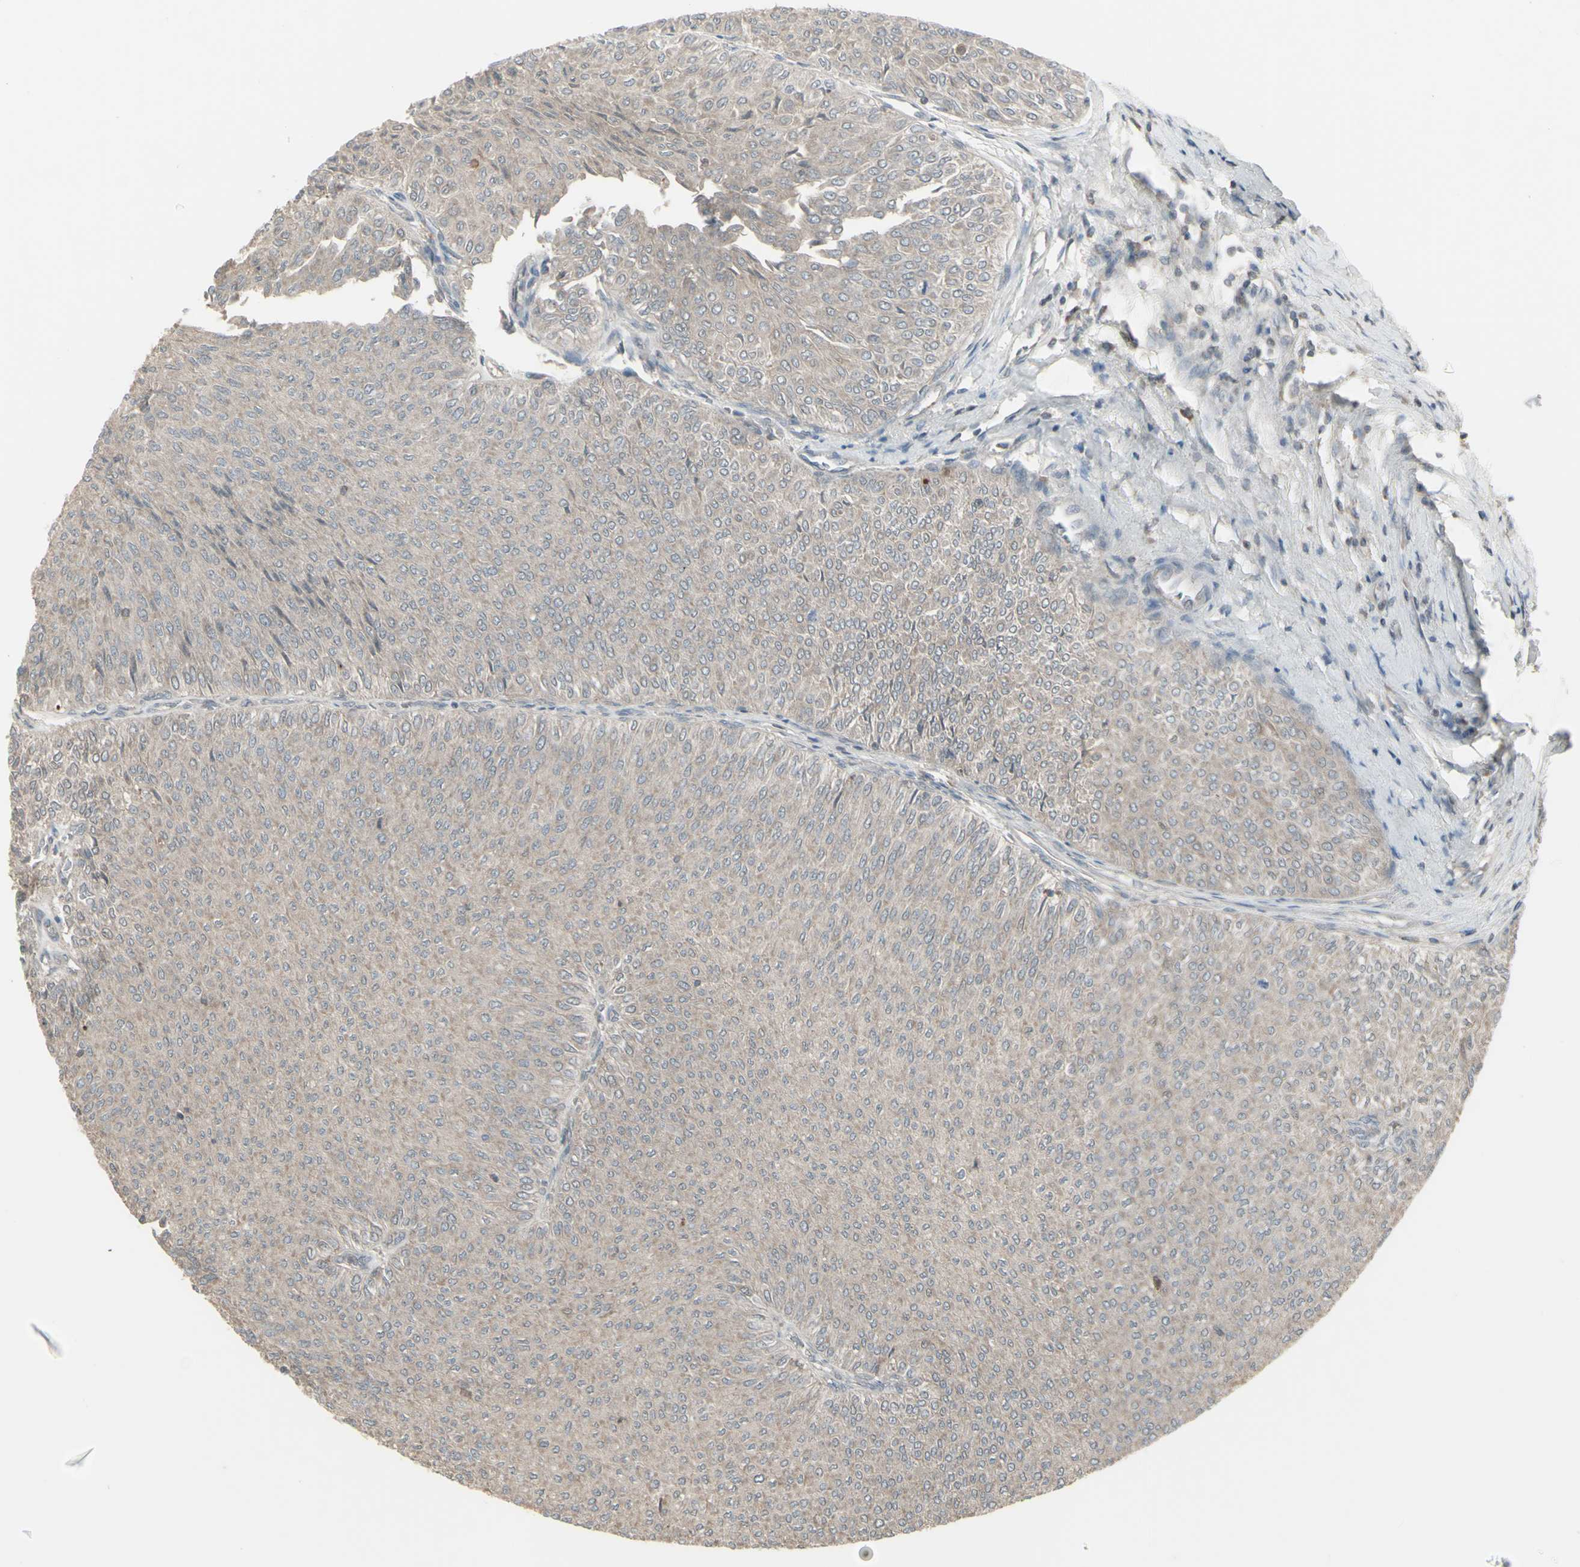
{"staining": {"intensity": "moderate", "quantity": "25%-75%", "location": "cytoplasmic/membranous"}, "tissue": "urothelial cancer", "cell_type": "Tumor cells", "image_type": "cancer", "snomed": [{"axis": "morphology", "description": "Urothelial carcinoma, Low grade"}, {"axis": "topography", "description": "Urinary bladder"}], "caption": "Protein expression analysis of human low-grade urothelial carcinoma reveals moderate cytoplasmic/membranous staining in about 25%-75% of tumor cells. The staining was performed using DAB, with brown indicating positive protein expression. Nuclei are stained blue with hematoxylin.", "gene": "CSK", "patient": {"sex": "male", "age": 78}}